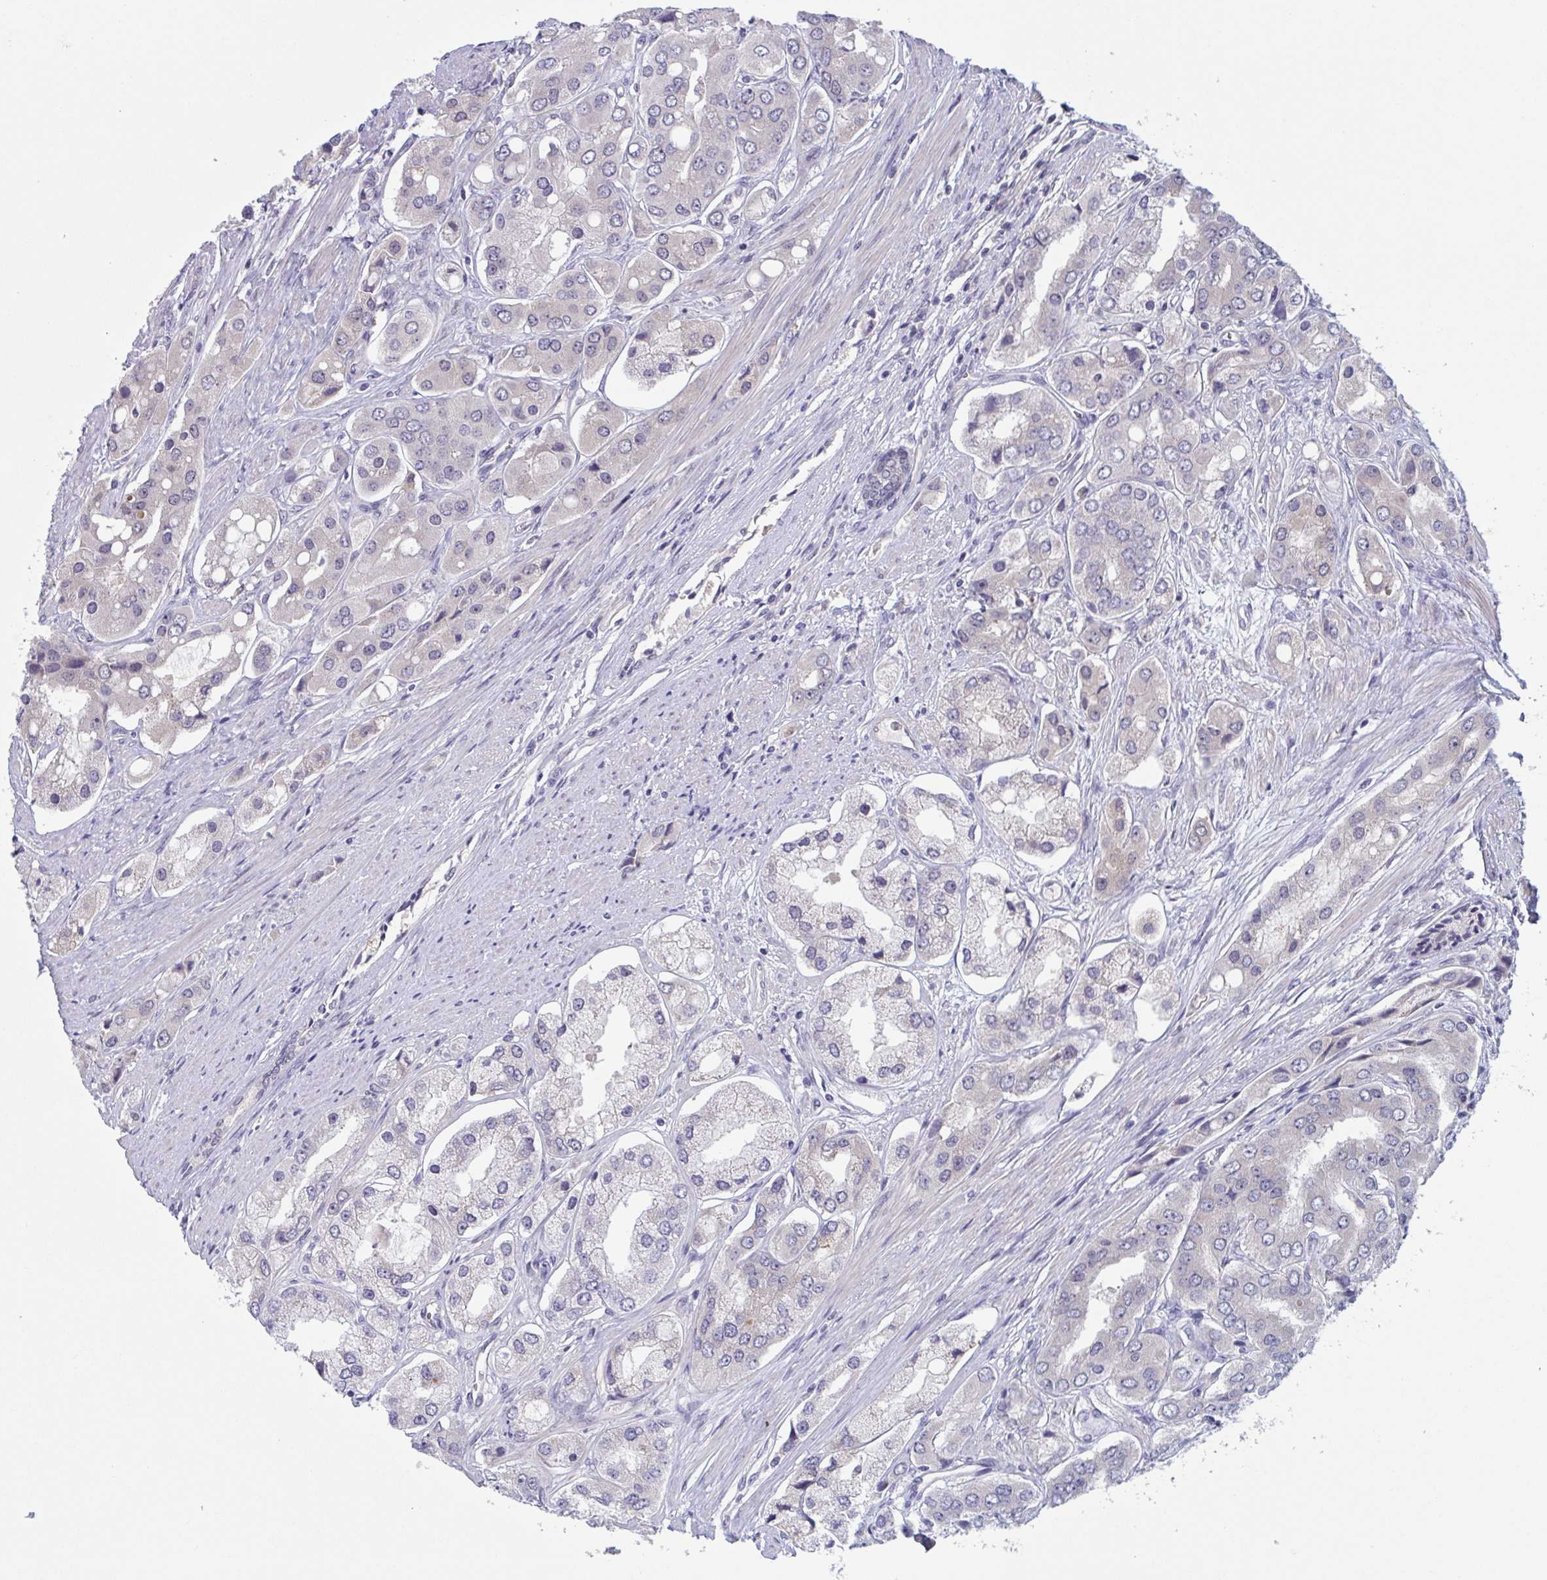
{"staining": {"intensity": "negative", "quantity": "none", "location": "none"}, "tissue": "prostate cancer", "cell_type": "Tumor cells", "image_type": "cancer", "snomed": [{"axis": "morphology", "description": "Adenocarcinoma, Low grade"}, {"axis": "topography", "description": "Prostate"}], "caption": "Protein analysis of prostate adenocarcinoma (low-grade) exhibits no significant expression in tumor cells. The staining is performed using DAB brown chromogen with nuclei counter-stained in using hematoxylin.", "gene": "RIOK1", "patient": {"sex": "male", "age": 69}}